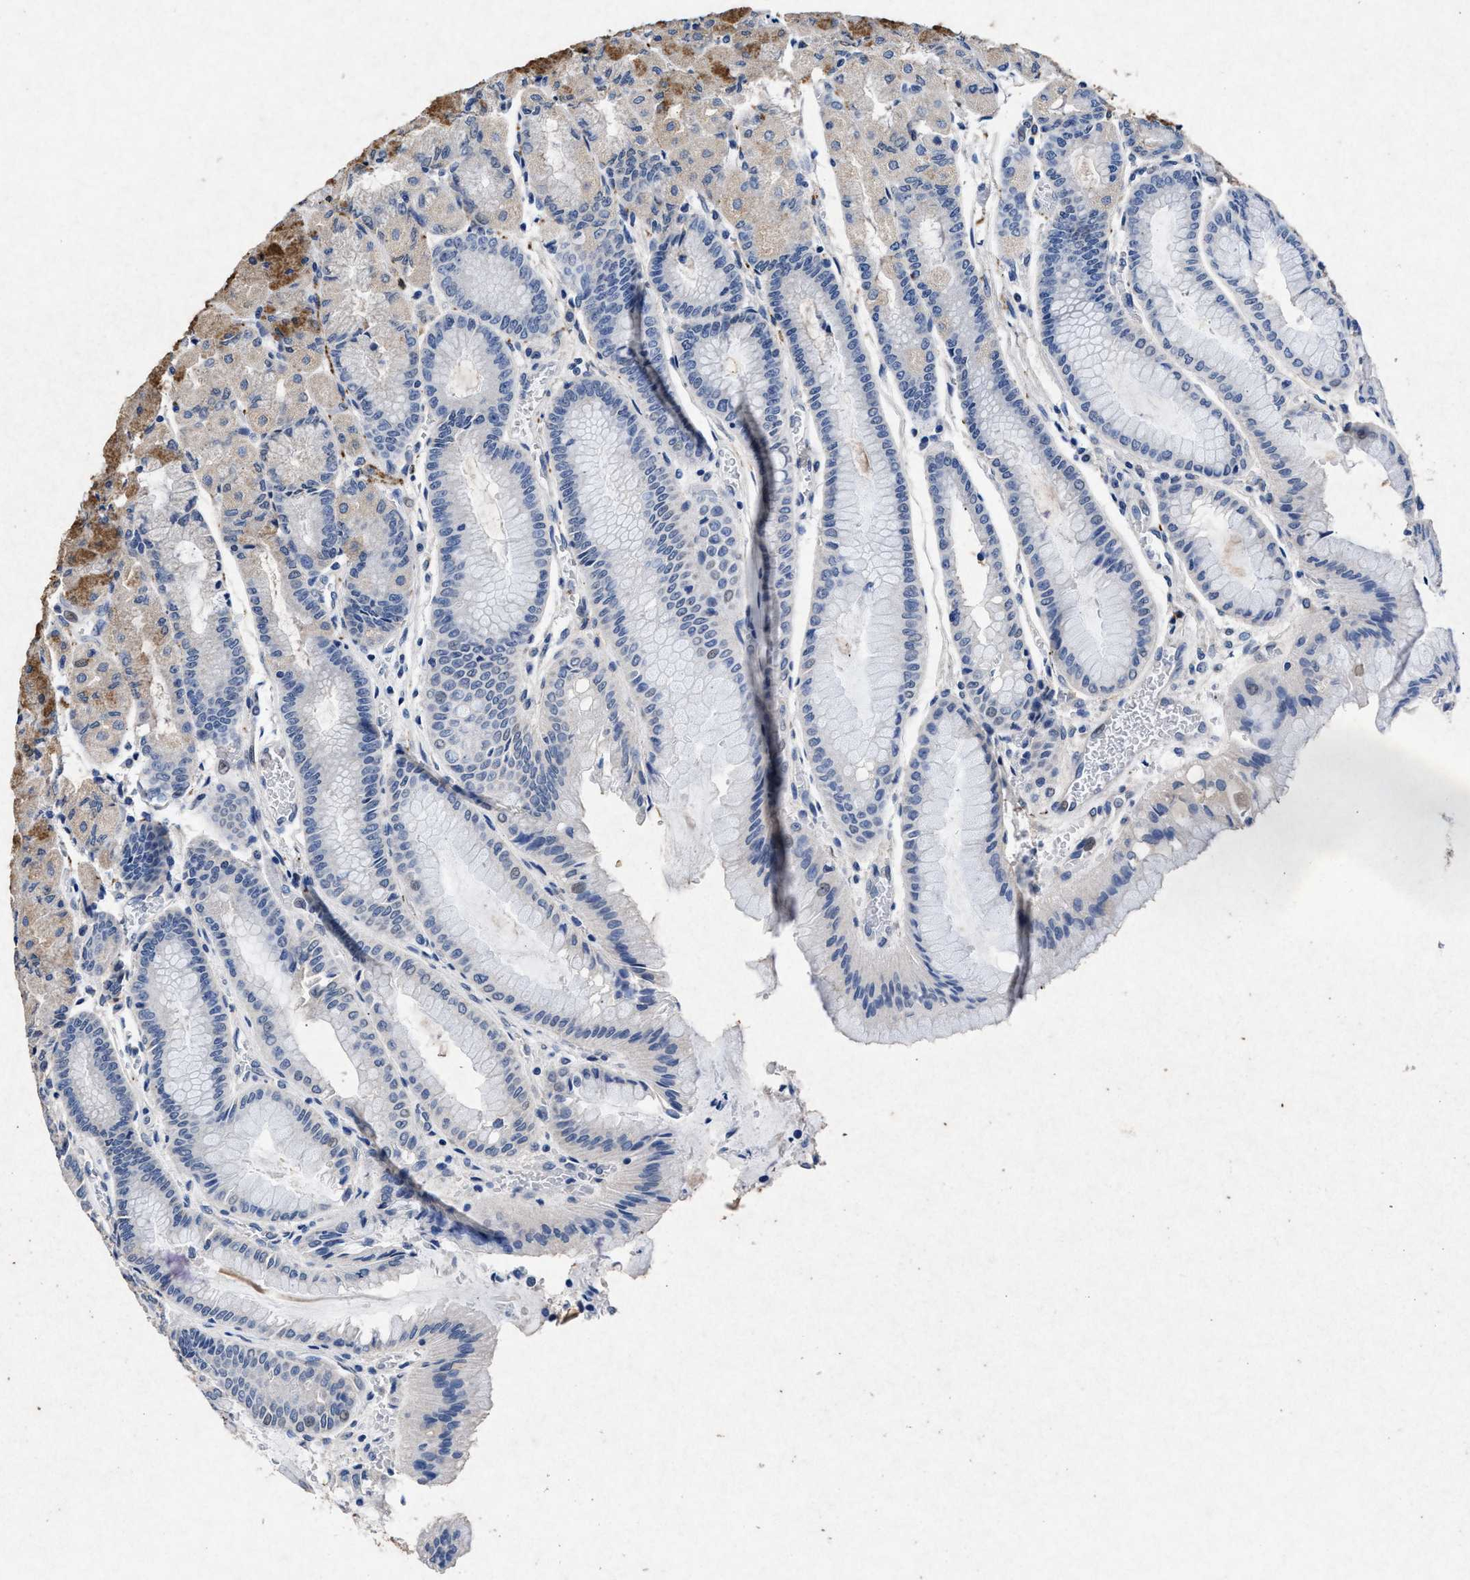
{"staining": {"intensity": "moderate", "quantity": "25%-75%", "location": "cytoplasmic/membranous"}, "tissue": "stomach", "cell_type": "Glandular cells", "image_type": "normal", "snomed": [{"axis": "morphology", "description": "Normal tissue, NOS"}, {"axis": "morphology", "description": "Carcinoid, malignant, NOS"}, {"axis": "topography", "description": "Stomach, upper"}], "caption": "Human stomach stained with a protein marker displays moderate staining in glandular cells.", "gene": "MAP6", "patient": {"sex": "male", "age": 39}}